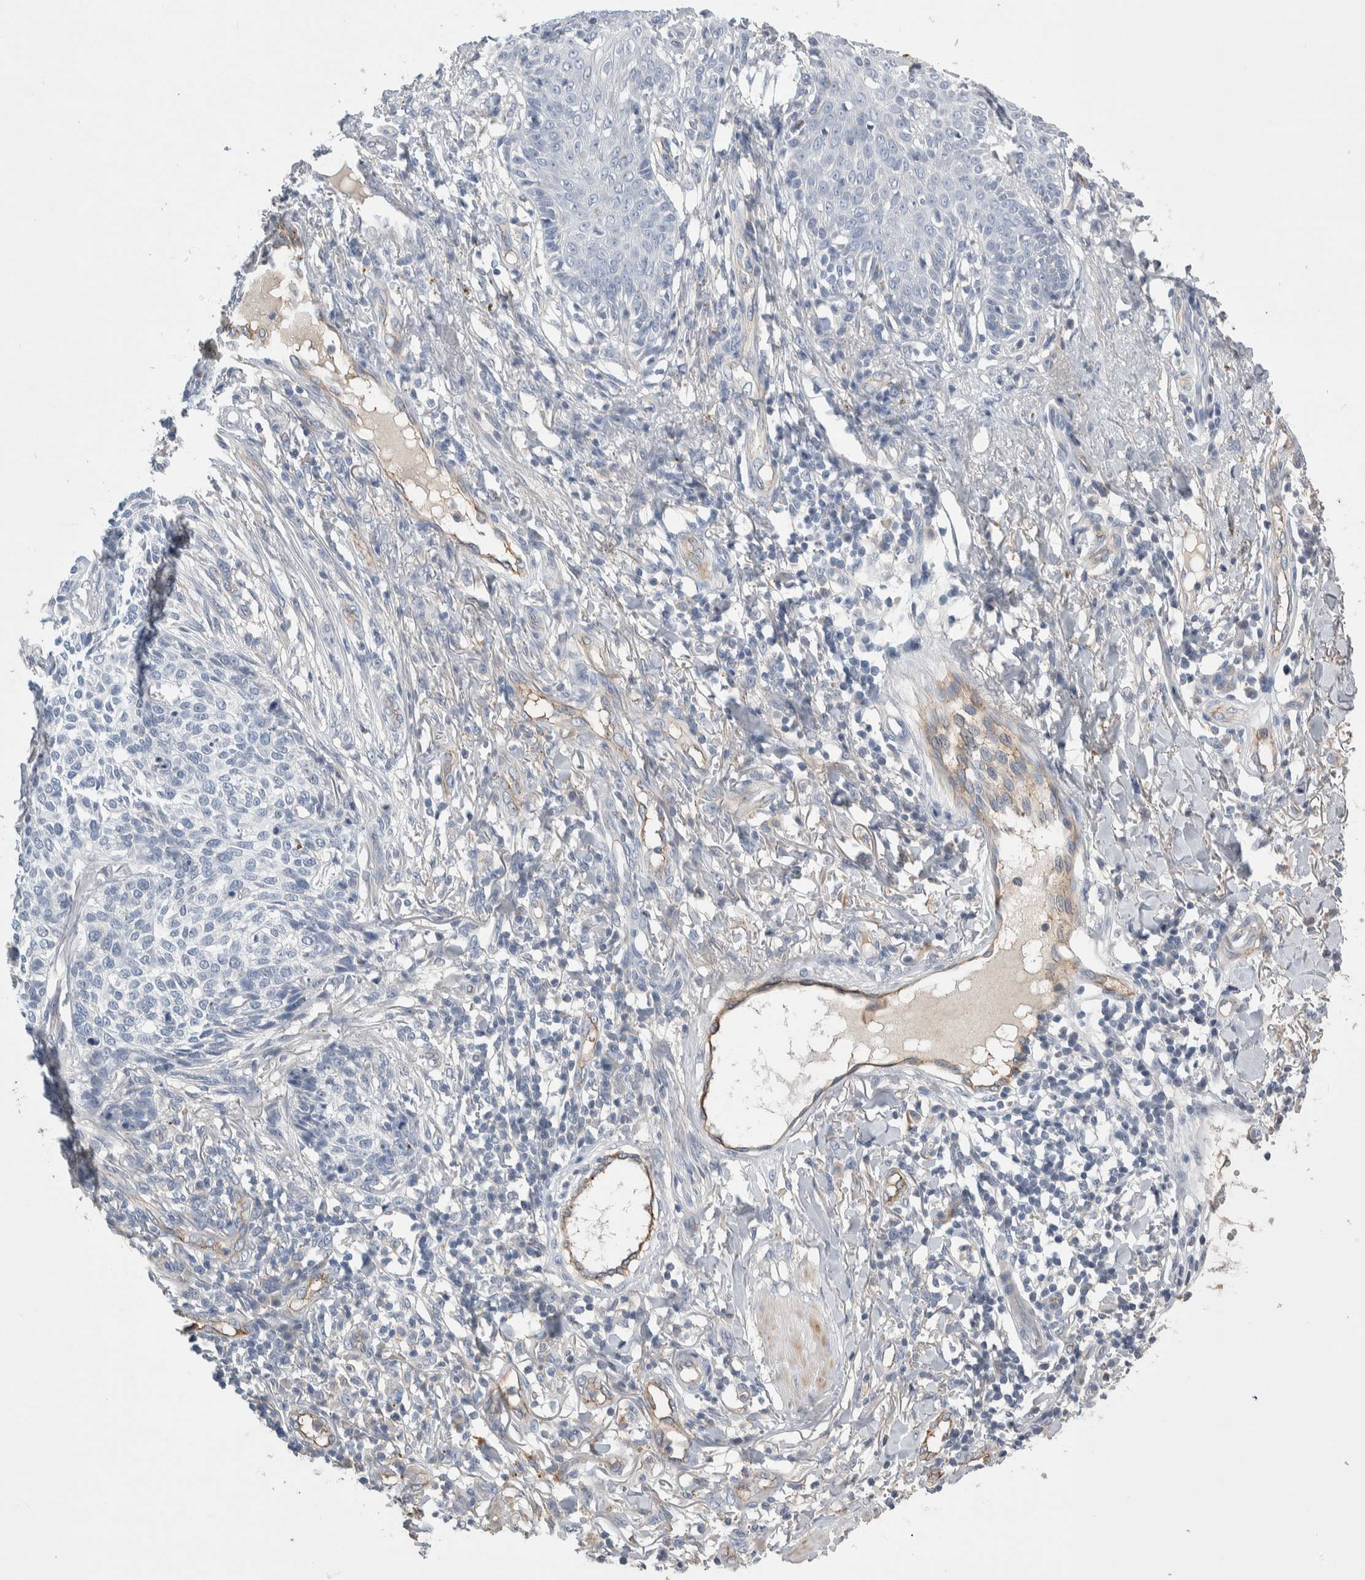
{"staining": {"intensity": "negative", "quantity": "none", "location": "none"}, "tissue": "skin cancer", "cell_type": "Tumor cells", "image_type": "cancer", "snomed": [{"axis": "morphology", "description": "Basal cell carcinoma"}, {"axis": "topography", "description": "Skin"}], "caption": "Protein analysis of skin cancer (basal cell carcinoma) displays no significant staining in tumor cells. (Brightfield microscopy of DAB immunohistochemistry at high magnification).", "gene": "CEP131", "patient": {"sex": "female", "age": 64}}